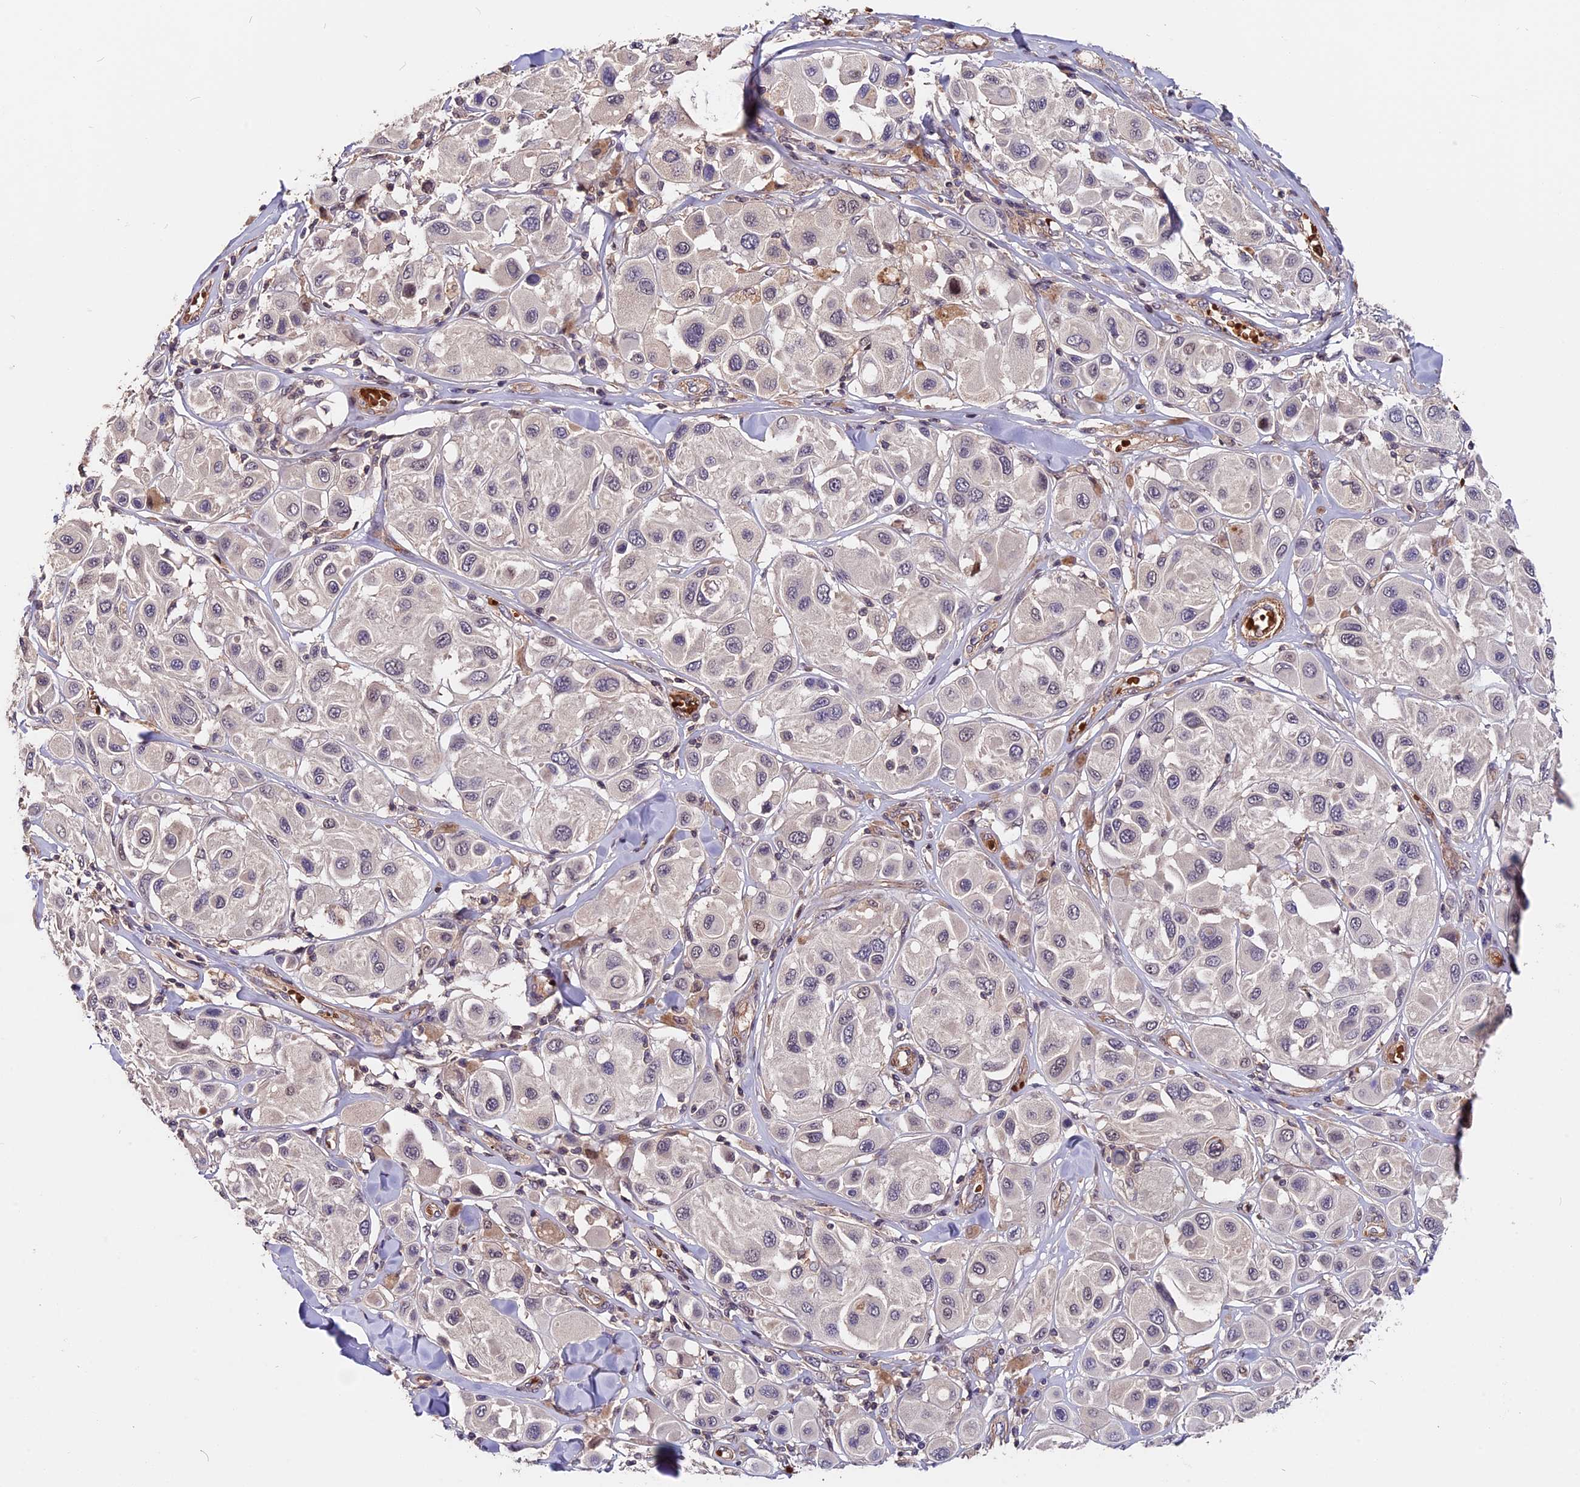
{"staining": {"intensity": "negative", "quantity": "none", "location": "none"}, "tissue": "melanoma", "cell_type": "Tumor cells", "image_type": "cancer", "snomed": [{"axis": "morphology", "description": "Malignant melanoma, Metastatic site"}, {"axis": "topography", "description": "Skin"}], "caption": "Melanoma stained for a protein using immunohistochemistry displays no positivity tumor cells.", "gene": "ZC3H10", "patient": {"sex": "male", "age": 41}}